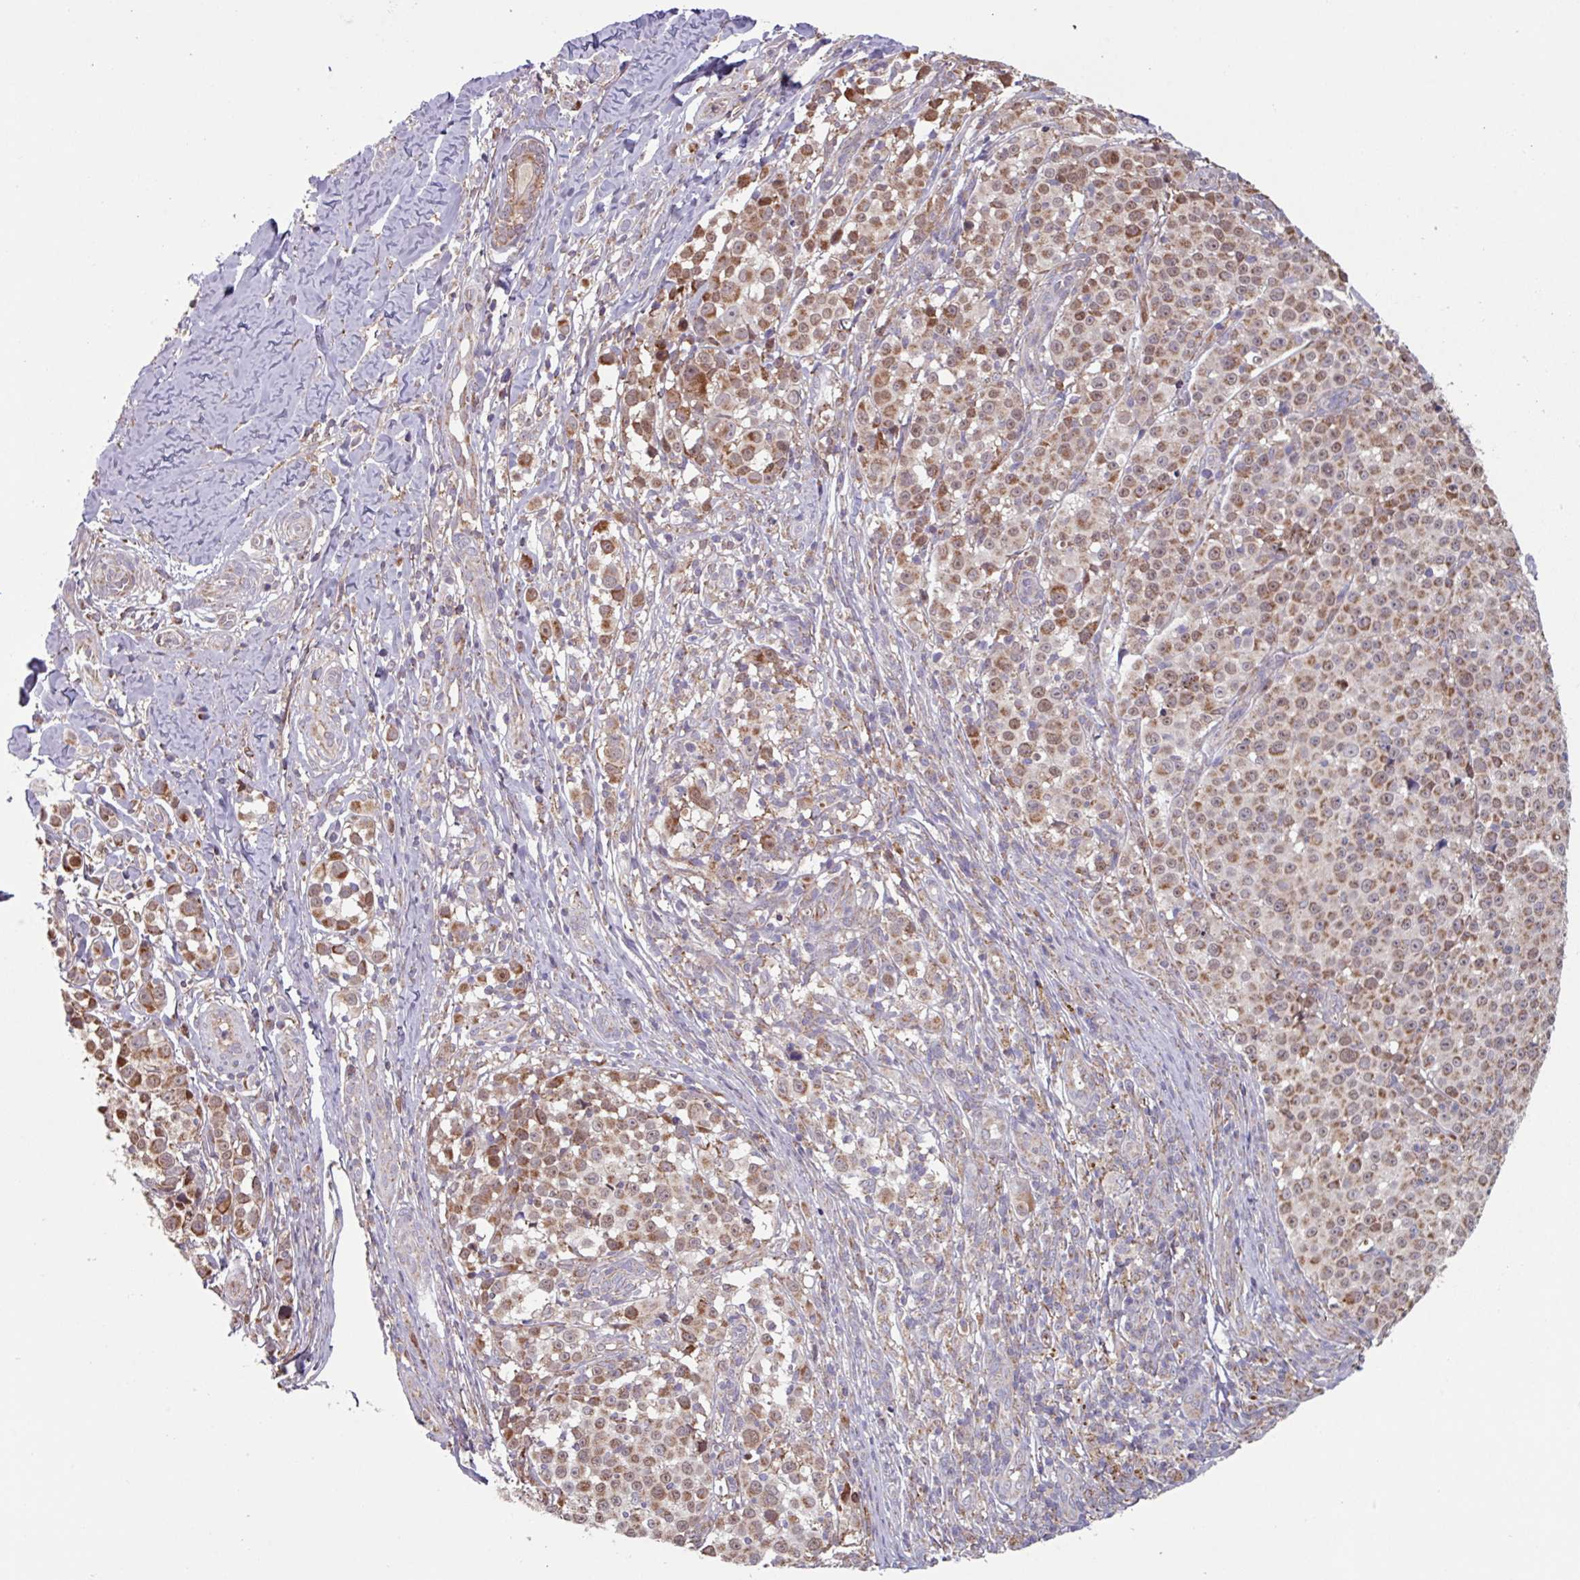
{"staining": {"intensity": "moderate", "quantity": ">75%", "location": "cytoplasmic/membranous"}, "tissue": "melanoma", "cell_type": "Tumor cells", "image_type": "cancer", "snomed": [{"axis": "morphology", "description": "Malignant melanoma, NOS"}, {"axis": "topography", "description": "Skin"}], "caption": "Melanoma stained with a brown dye displays moderate cytoplasmic/membranous positive positivity in about >75% of tumor cells.", "gene": "COX7C", "patient": {"sex": "female", "age": 35}}